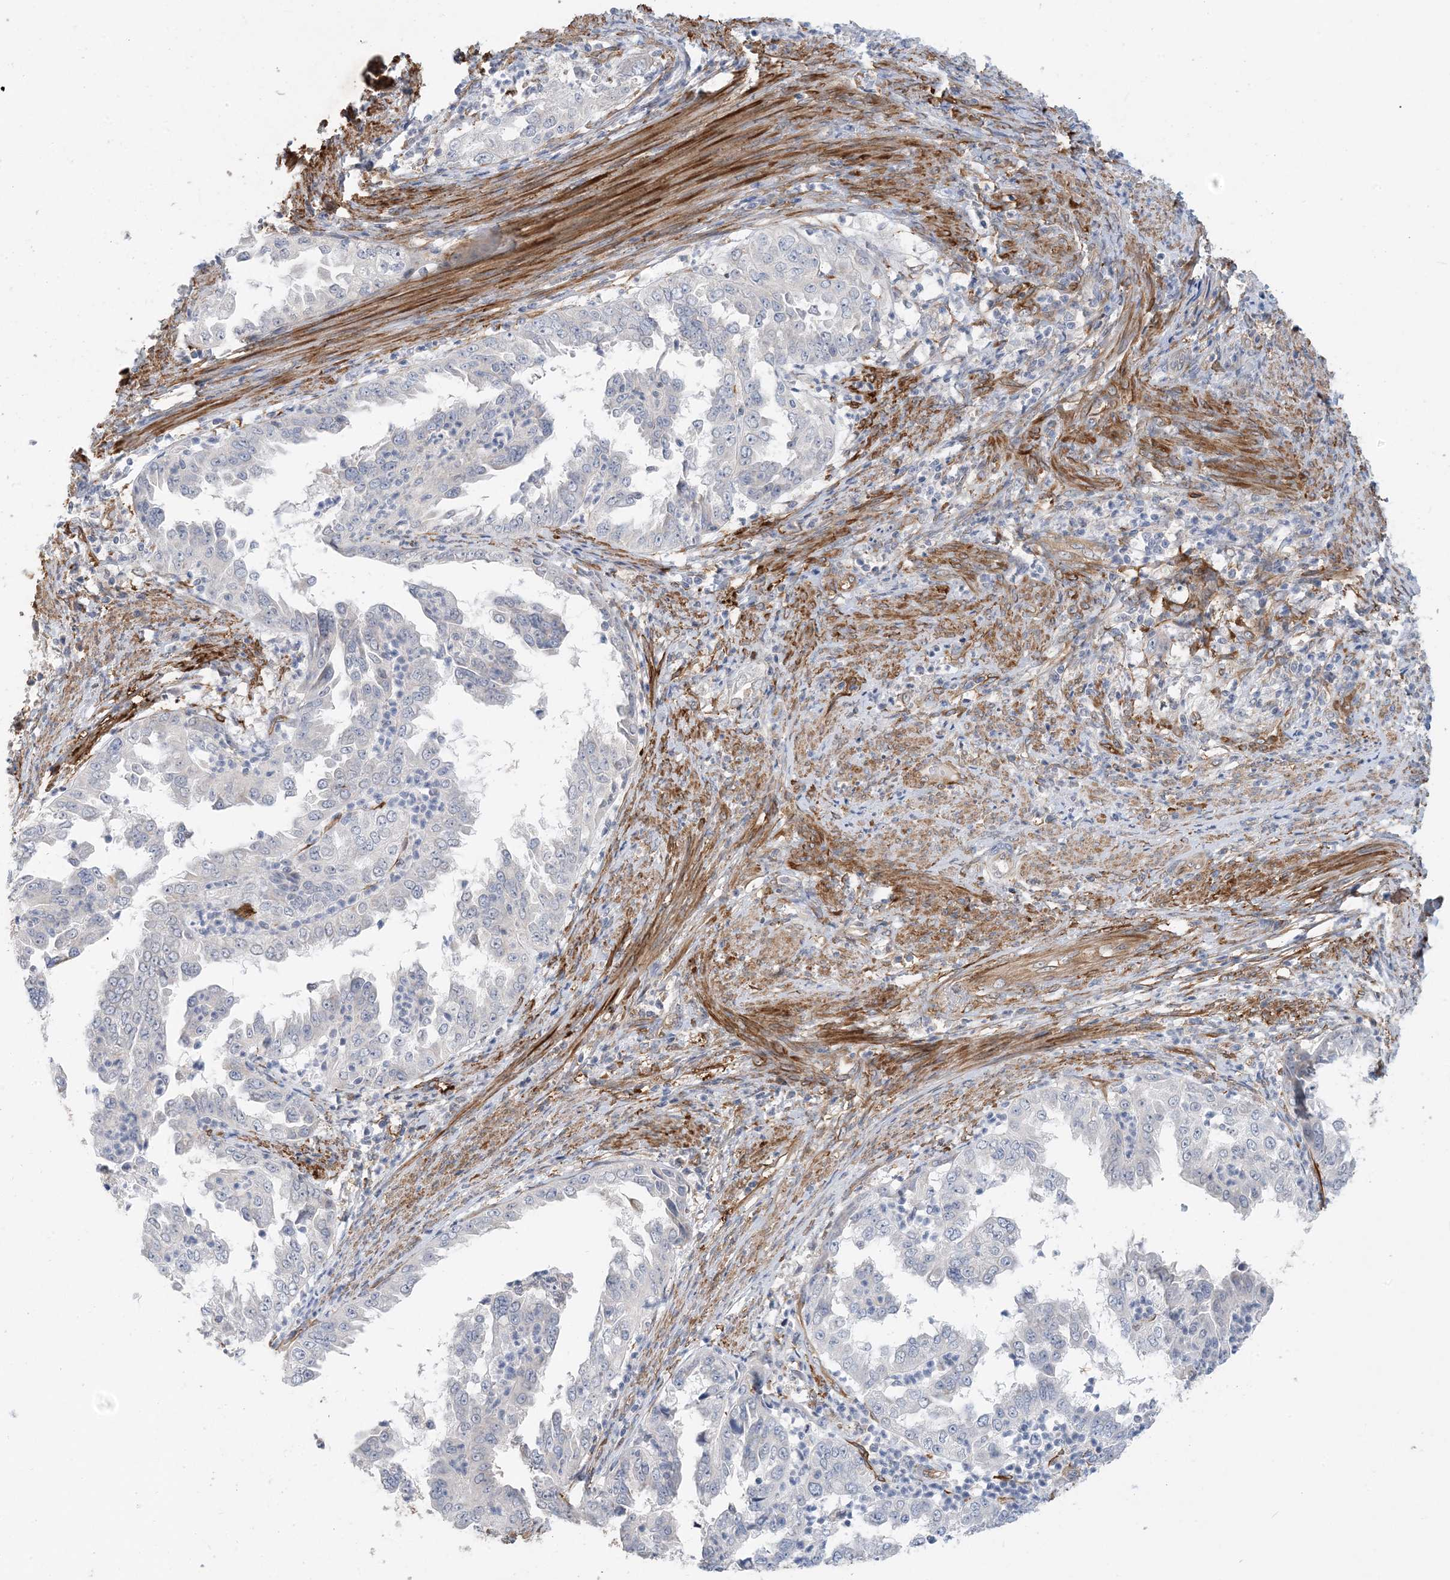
{"staining": {"intensity": "negative", "quantity": "none", "location": "none"}, "tissue": "endometrial cancer", "cell_type": "Tumor cells", "image_type": "cancer", "snomed": [{"axis": "morphology", "description": "Adenocarcinoma, NOS"}, {"axis": "topography", "description": "Endometrium"}], "caption": "Tumor cells show no significant positivity in endometrial cancer.", "gene": "EIF2A", "patient": {"sex": "female", "age": 85}}